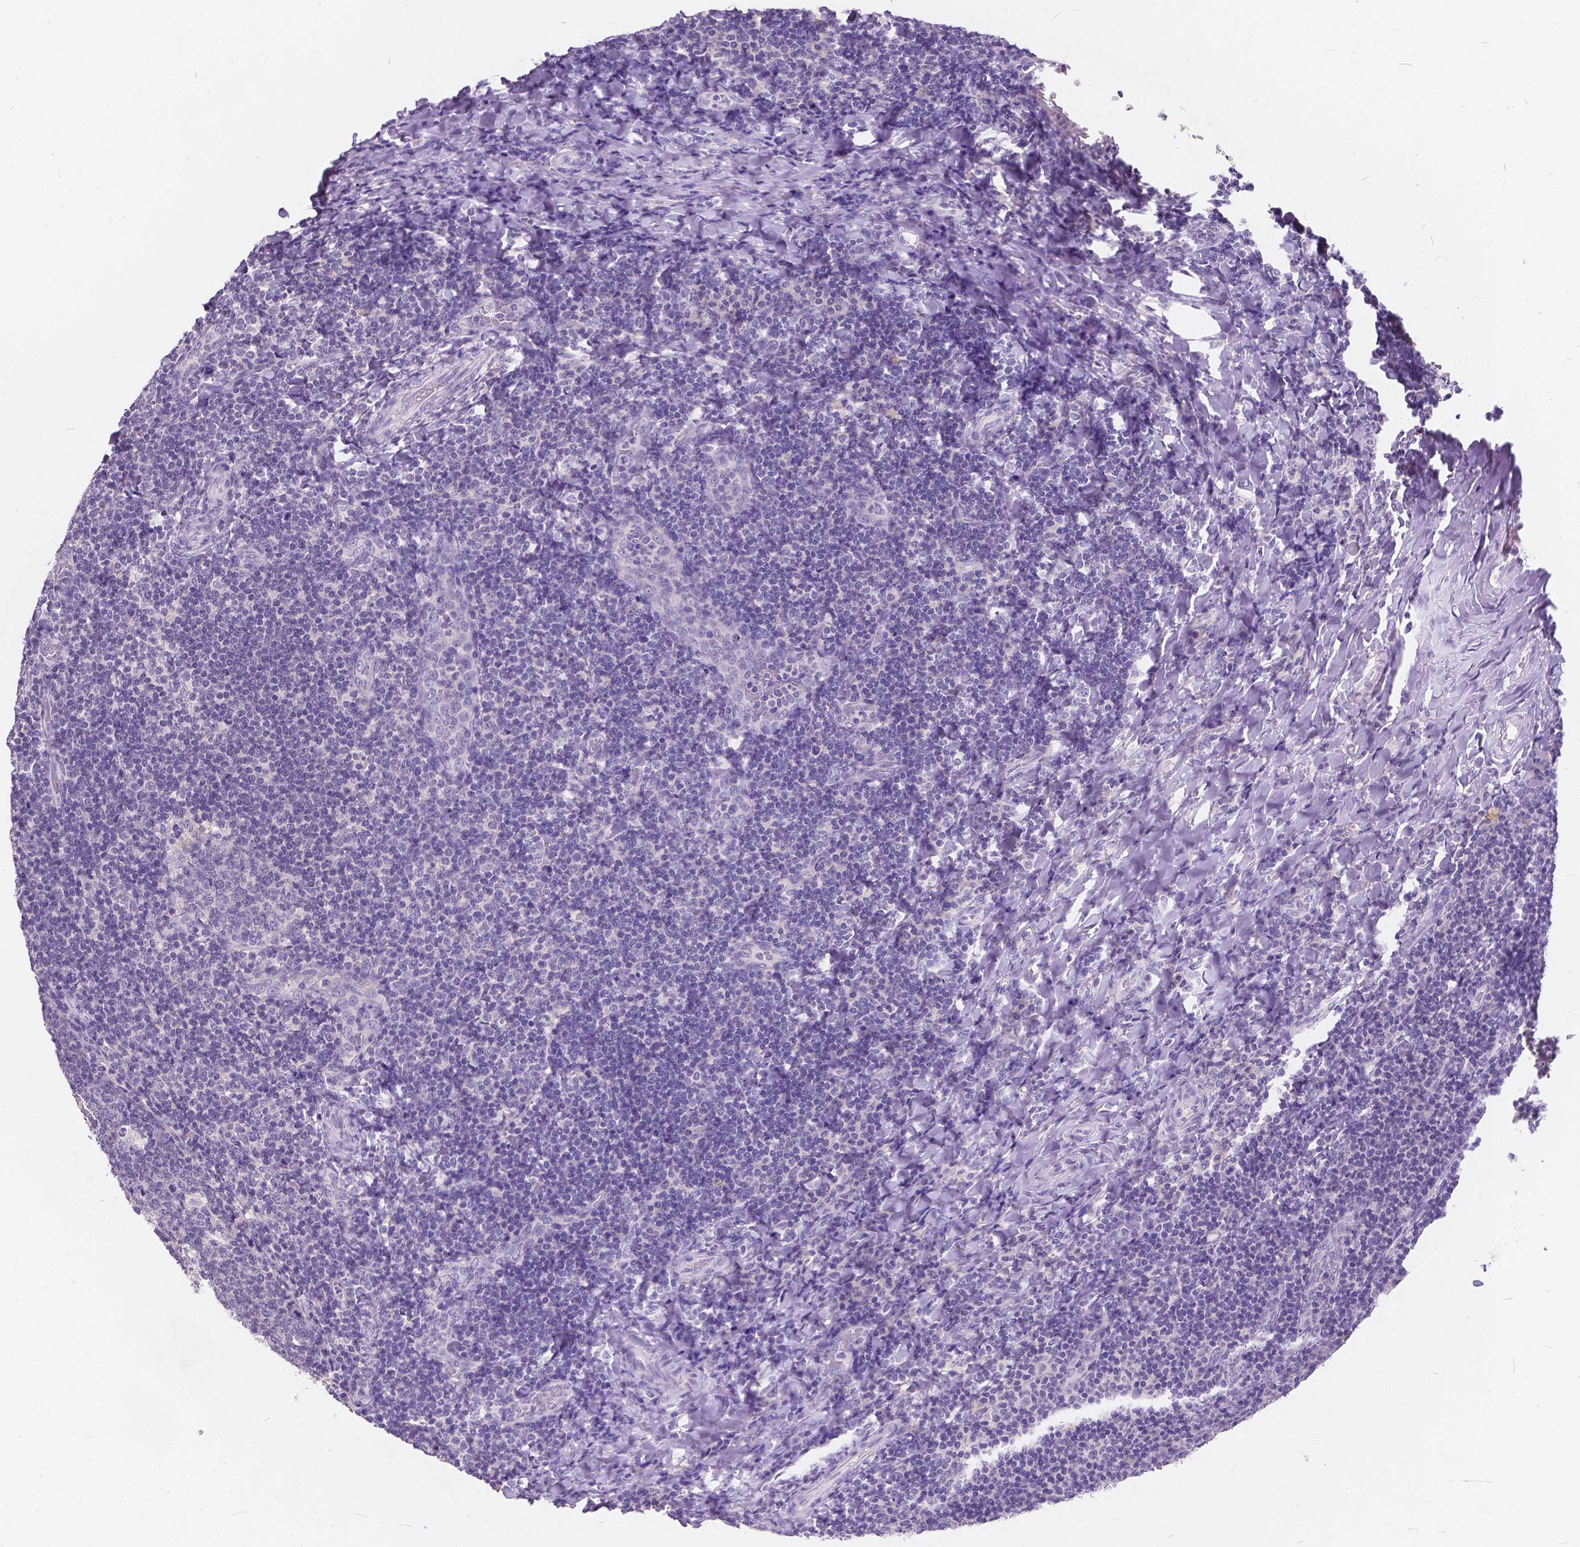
{"staining": {"intensity": "negative", "quantity": "none", "location": "none"}, "tissue": "tonsil", "cell_type": "Germinal center cells", "image_type": "normal", "snomed": [{"axis": "morphology", "description": "Normal tissue, NOS"}, {"axis": "topography", "description": "Tonsil"}], "caption": "Germinal center cells are negative for brown protein staining in benign tonsil. The staining is performed using DAB brown chromogen with nuclei counter-stained in using hematoxylin.", "gene": "PEX11G", "patient": {"sex": "male", "age": 17}}